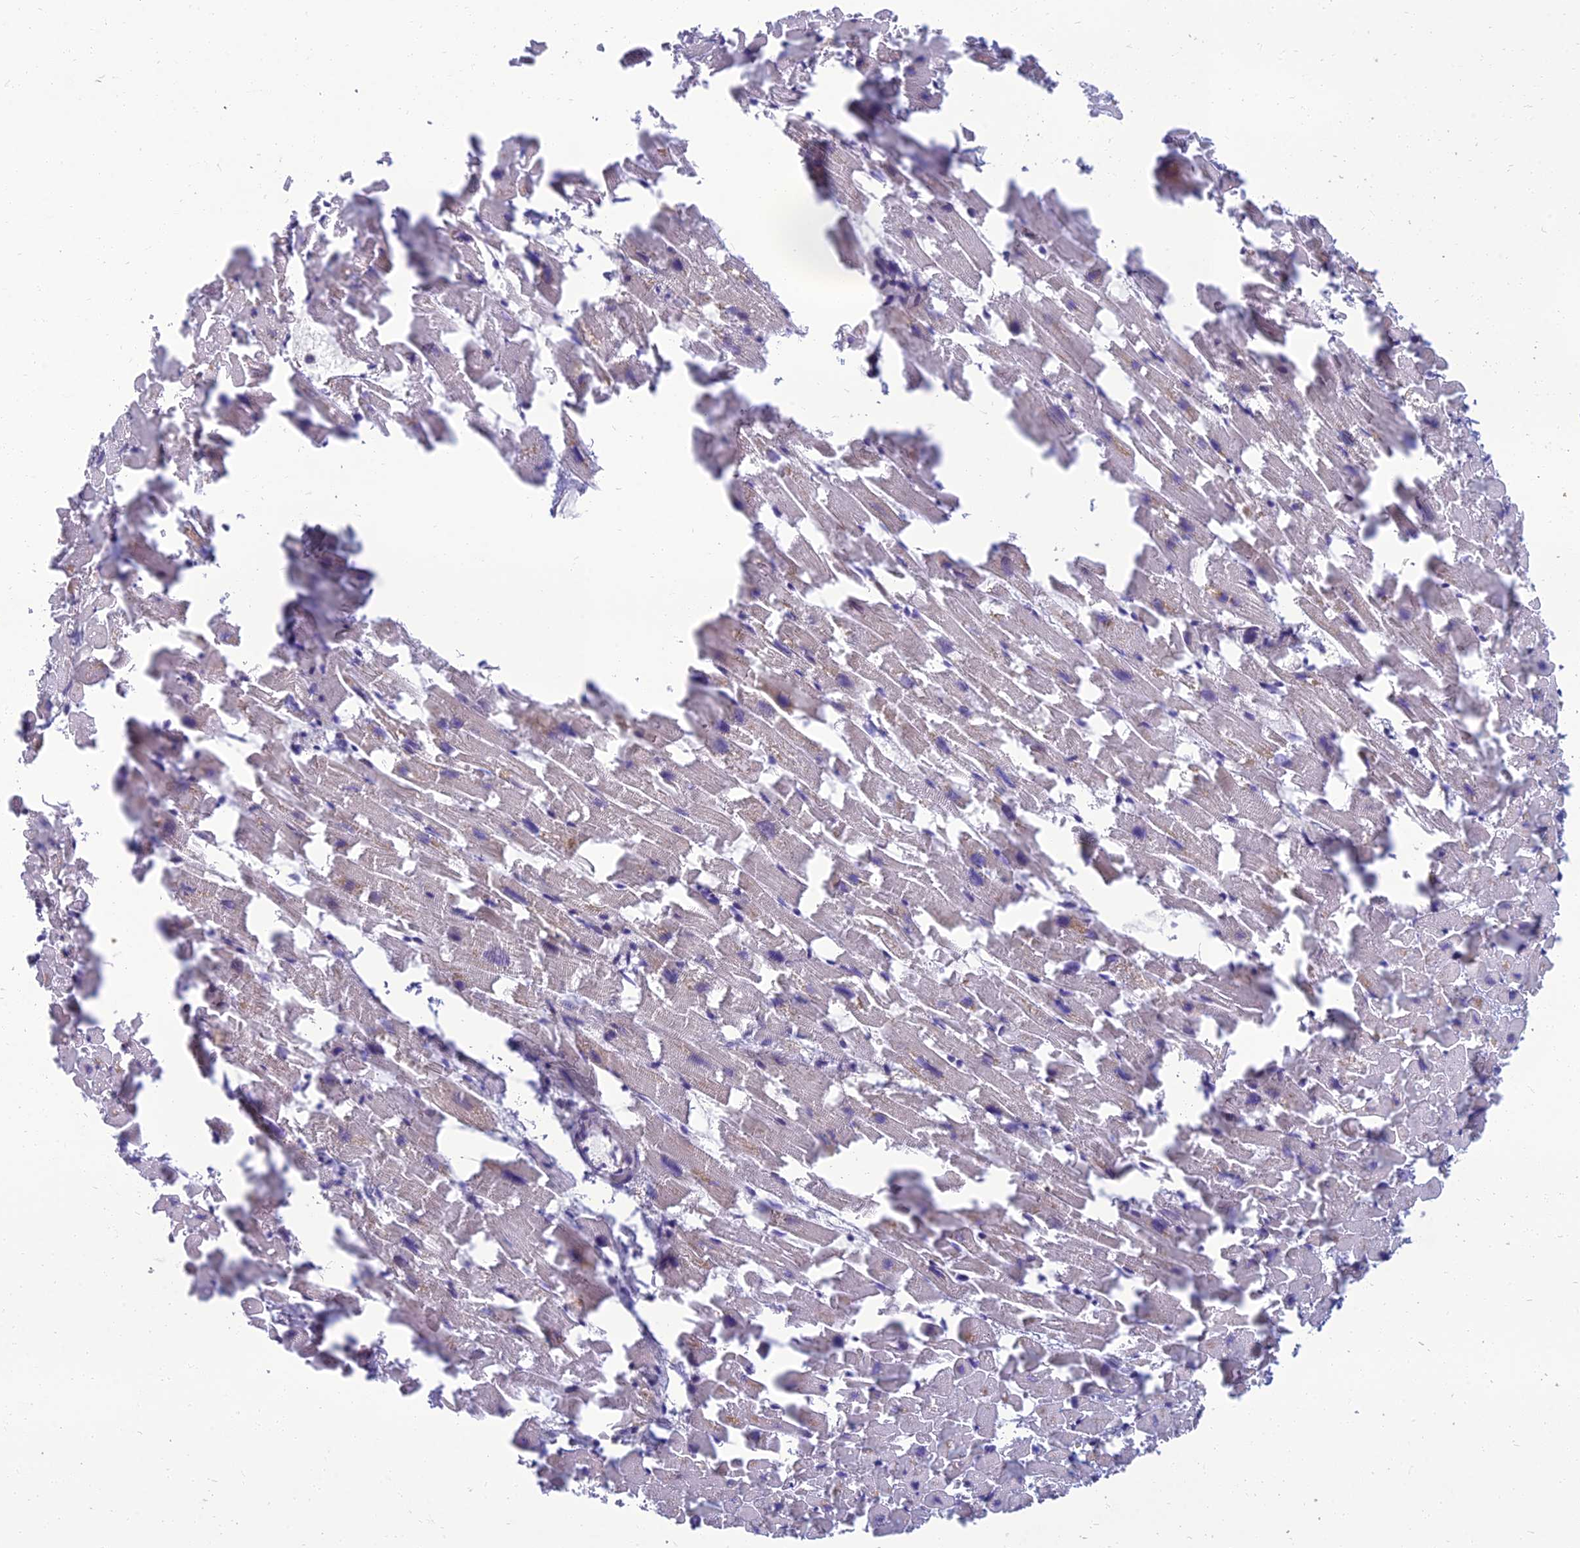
{"staining": {"intensity": "negative", "quantity": "none", "location": "none"}, "tissue": "heart muscle", "cell_type": "Cardiomyocytes", "image_type": "normal", "snomed": [{"axis": "morphology", "description": "Normal tissue, NOS"}, {"axis": "topography", "description": "Heart"}], "caption": "An immunohistochemistry micrograph of normal heart muscle is shown. There is no staining in cardiomyocytes of heart muscle.", "gene": "SPTLC3", "patient": {"sex": "female", "age": 64}}